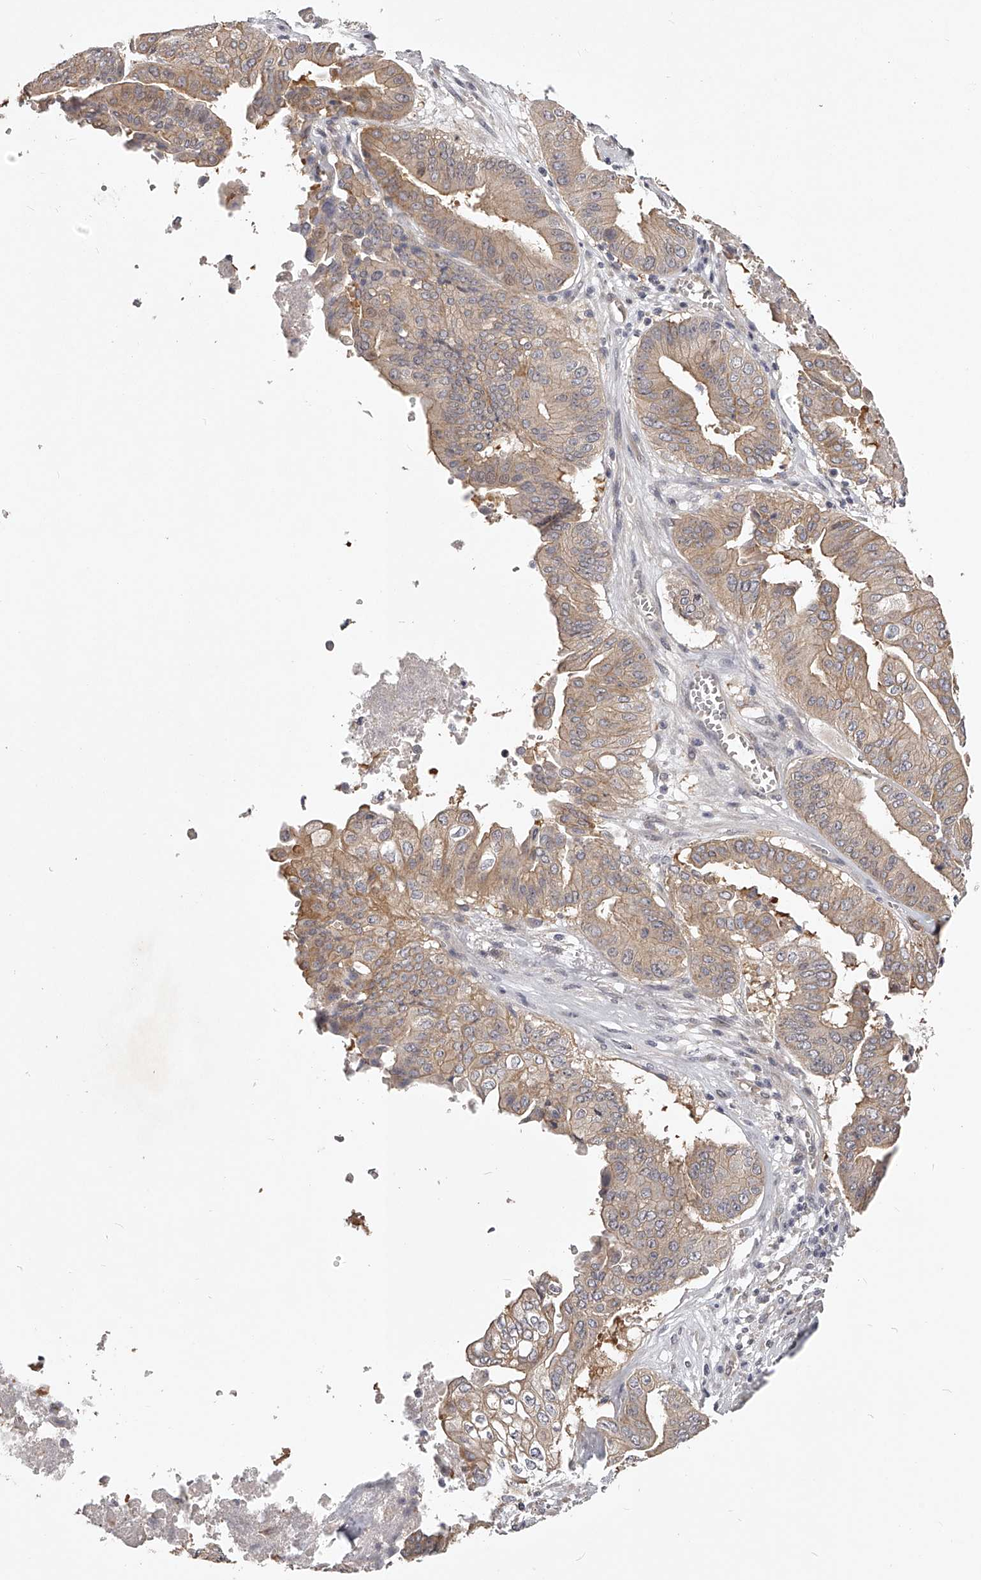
{"staining": {"intensity": "moderate", "quantity": ">75%", "location": "cytoplasmic/membranous"}, "tissue": "pancreatic cancer", "cell_type": "Tumor cells", "image_type": "cancer", "snomed": [{"axis": "morphology", "description": "Adenocarcinoma, NOS"}, {"axis": "topography", "description": "Pancreas"}], "caption": "Moderate cytoplasmic/membranous positivity for a protein is seen in approximately >75% of tumor cells of adenocarcinoma (pancreatic) using immunohistochemistry.", "gene": "ZNF582", "patient": {"sex": "female", "age": 77}}